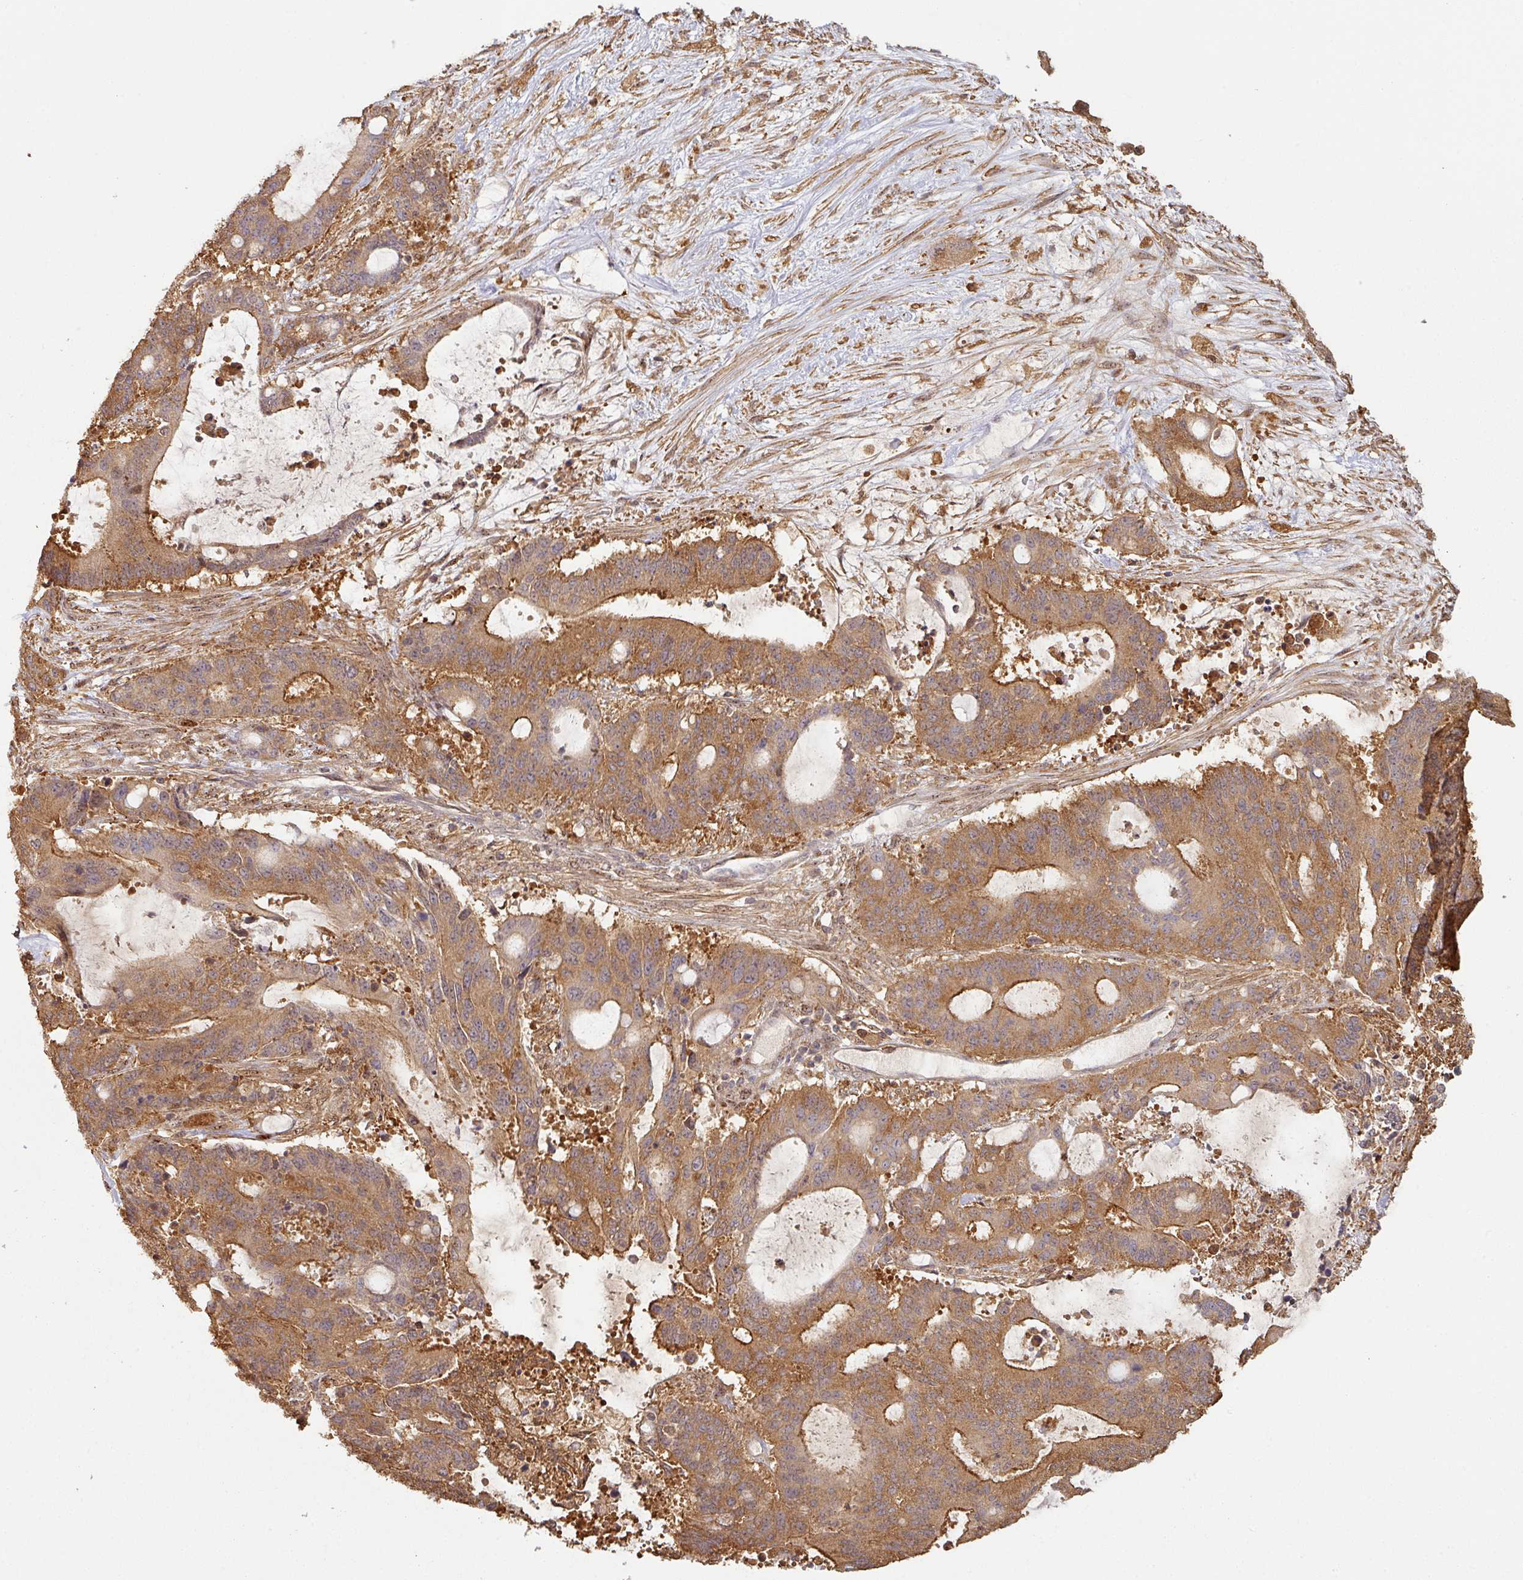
{"staining": {"intensity": "moderate", "quantity": ">75%", "location": "cytoplasmic/membranous"}, "tissue": "liver cancer", "cell_type": "Tumor cells", "image_type": "cancer", "snomed": [{"axis": "morphology", "description": "Normal tissue, NOS"}, {"axis": "morphology", "description": "Cholangiocarcinoma"}, {"axis": "topography", "description": "Liver"}, {"axis": "topography", "description": "Peripheral nerve tissue"}], "caption": "This is an image of immunohistochemistry (IHC) staining of liver cancer (cholangiocarcinoma), which shows moderate expression in the cytoplasmic/membranous of tumor cells.", "gene": "ZNF322", "patient": {"sex": "female", "age": 73}}